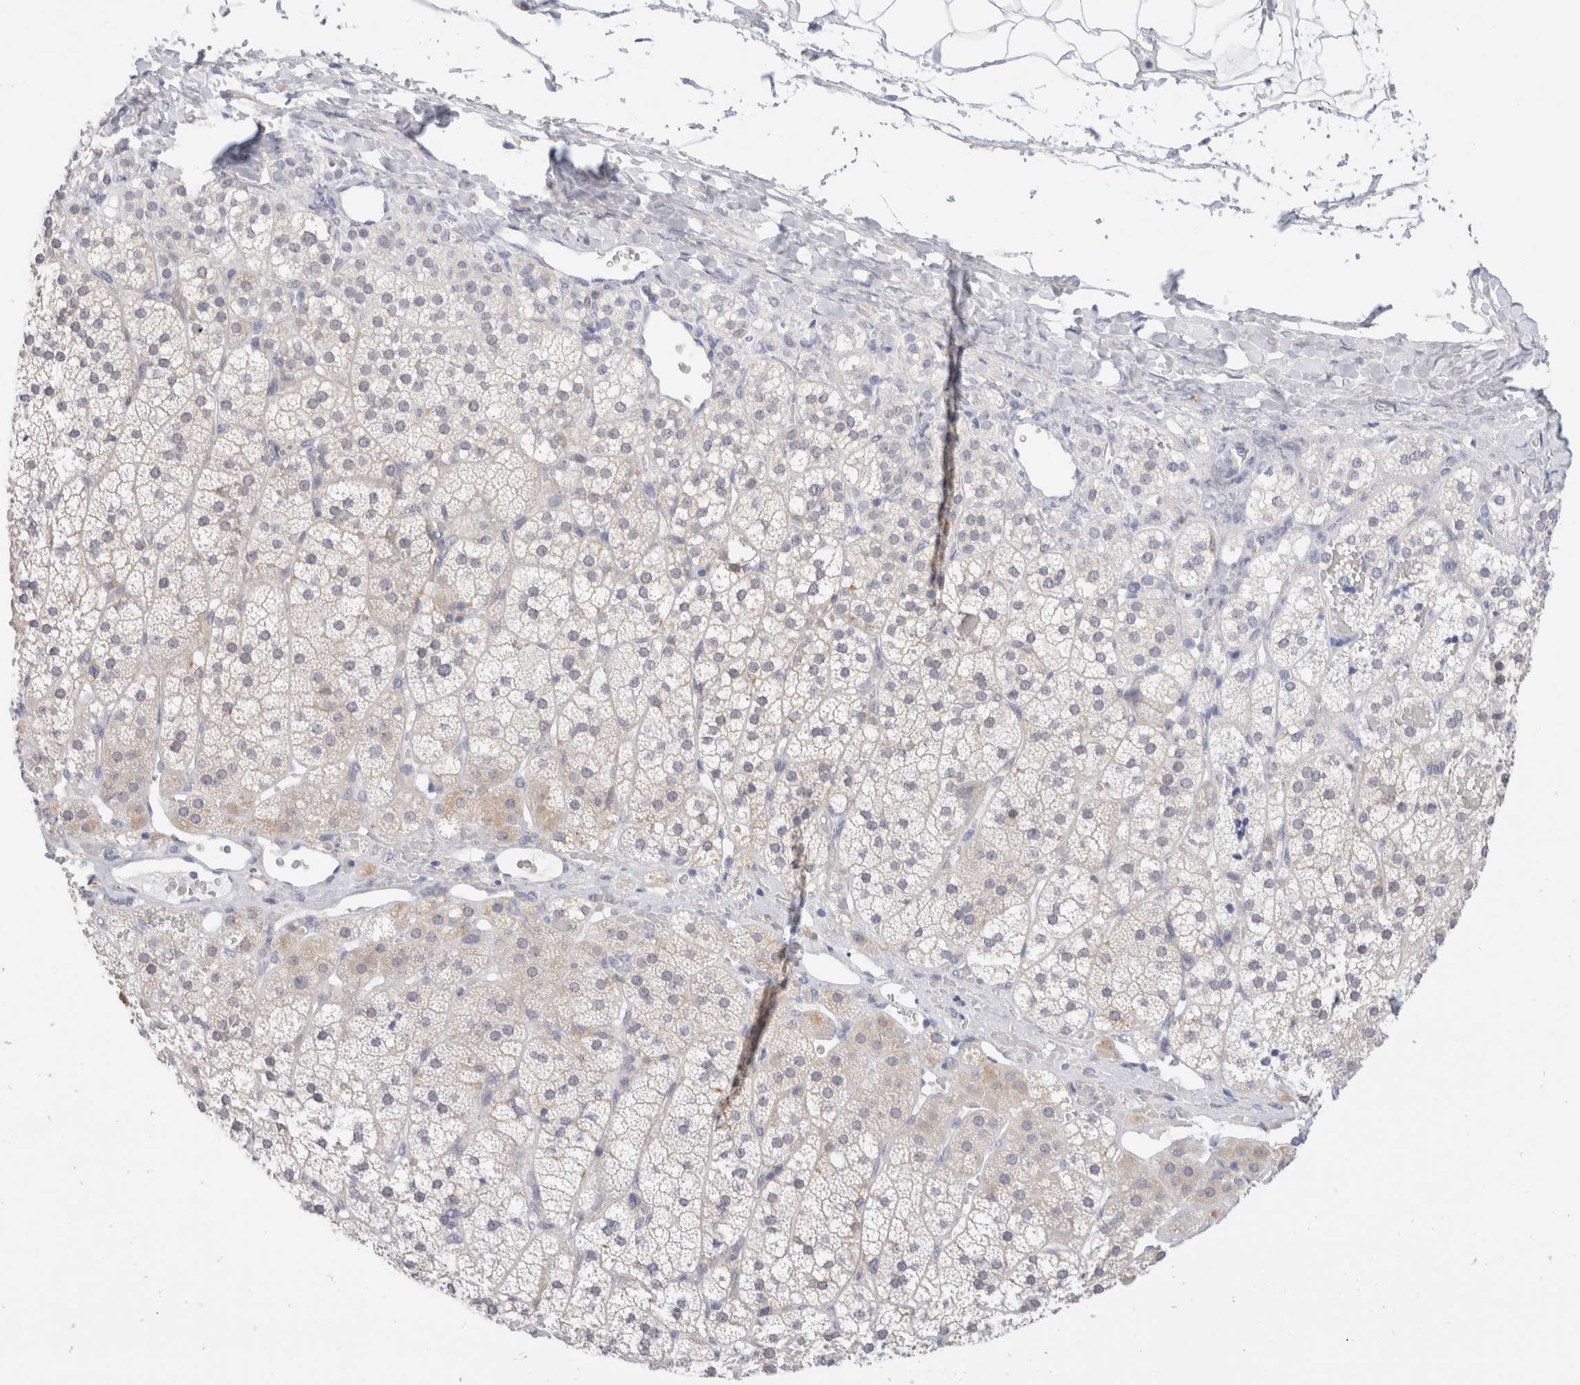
{"staining": {"intensity": "weak", "quantity": "<25%", "location": "cytoplasmic/membranous"}, "tissue": "adrenal gland", "cell_type": "Glandular cells", "image_type": "normal", "snomed": [{"axis": "morphology", "description": "Normal tissue, NOS"}, {"axis": "topography", "description": "Adrenal gland"}], "caption": "Immunohistochemistry micrograph of unremarkable adrenal gland stained for a protein (brown), which demonstrates no staining in glandular cells.", "gene": "ADAM30", "patient": {"sex": "female", "age": 44}}